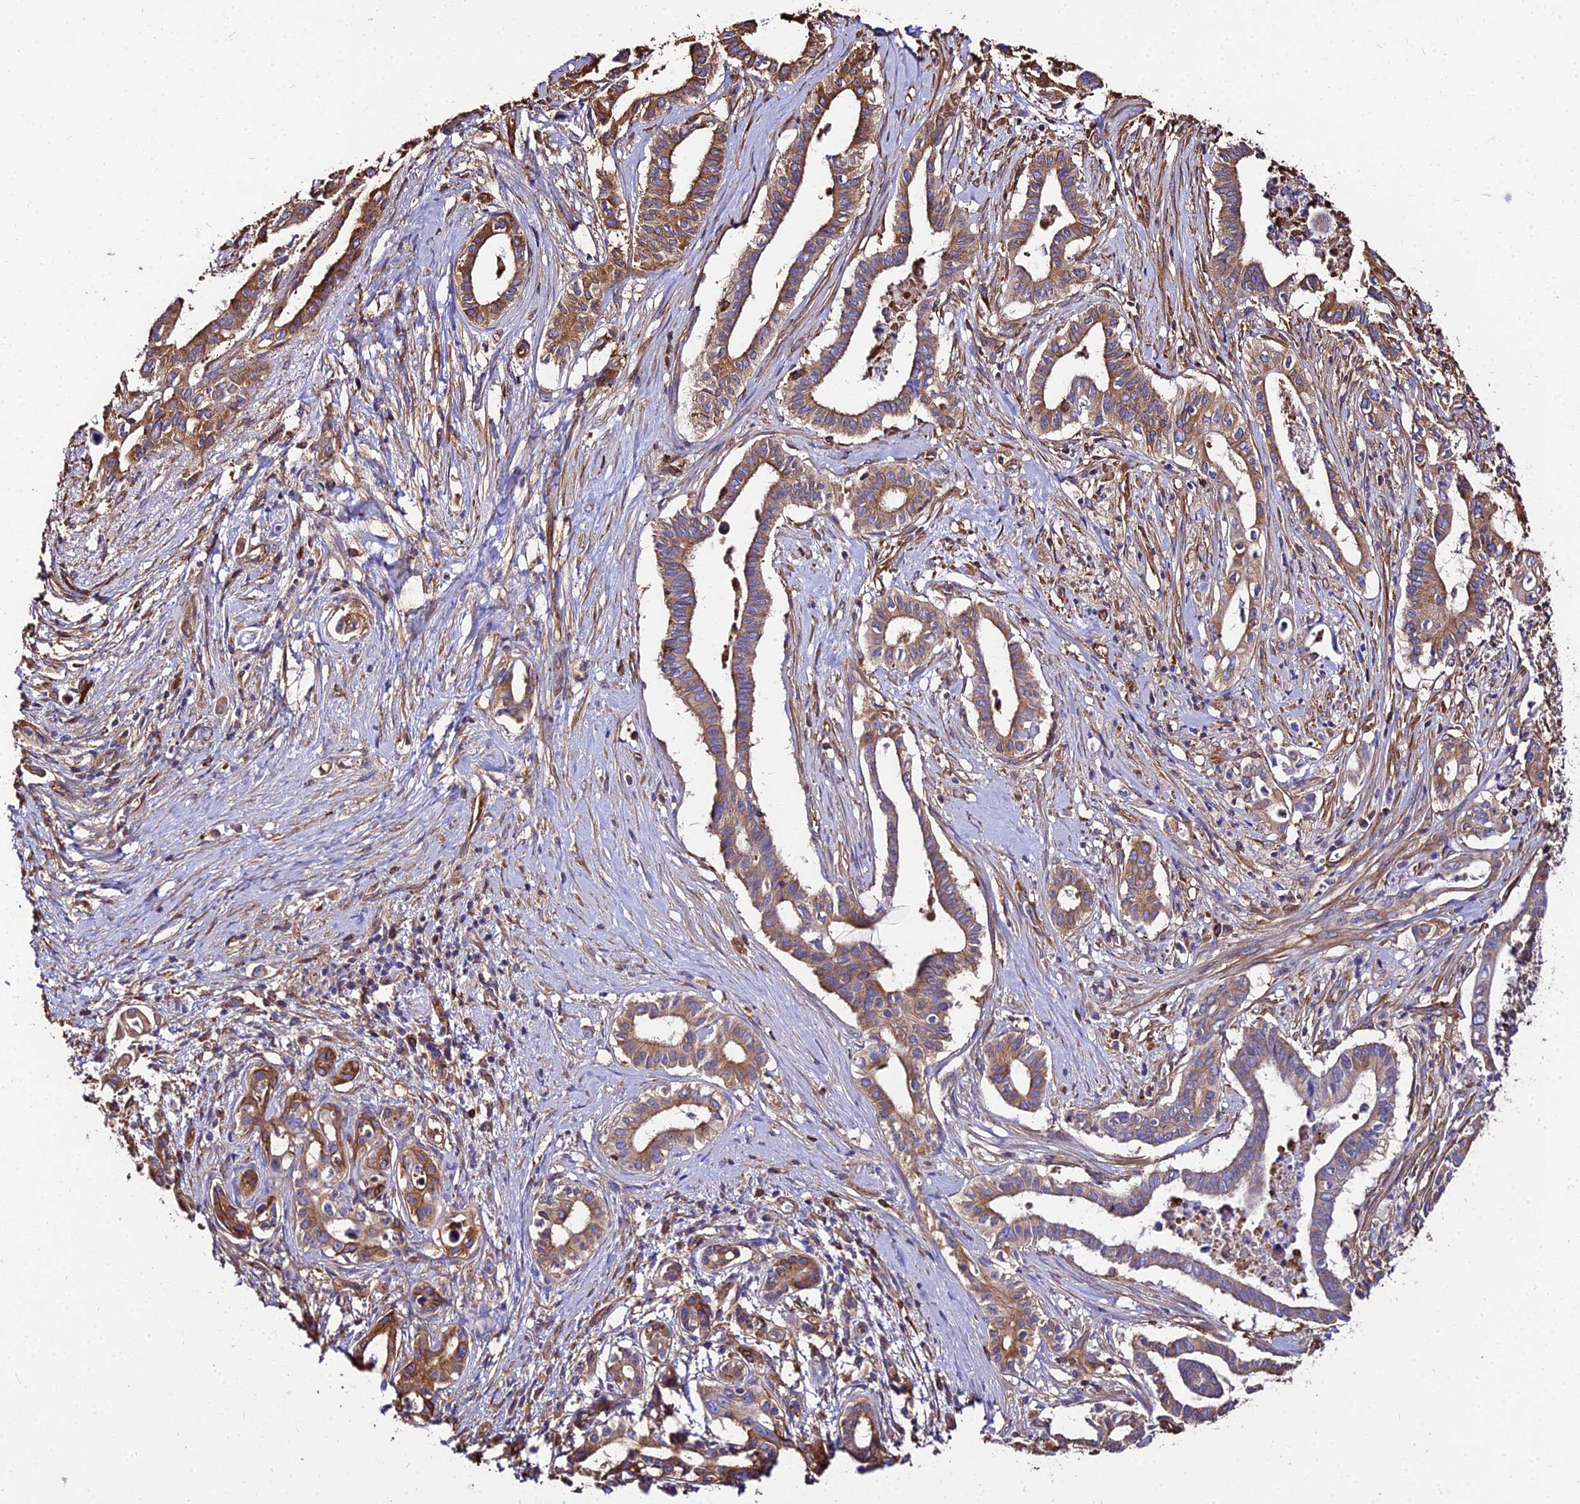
{"staining": {"intensity": "moderate", "quantity": ">75%", "location": "cytoplasmic/membranous"}, "tissue": "pancreatic cancer", "cell_type": "Tumor cells", "image_type": "cancer", "snomed": [{"axis": "morphology", "description": "Adenocarcinoma, NOS"}, {"axis": "topography", "description": "Pancreas"}], "caption": "A high-resolution micrograph shows IHC staining of pancreatic cancer, which shows moderate cytoplasmic/membranous staining in approximately >75% of tumor cells.", "gene": "TUBA3D", "patient": {"sex": "female", "age": 77}}